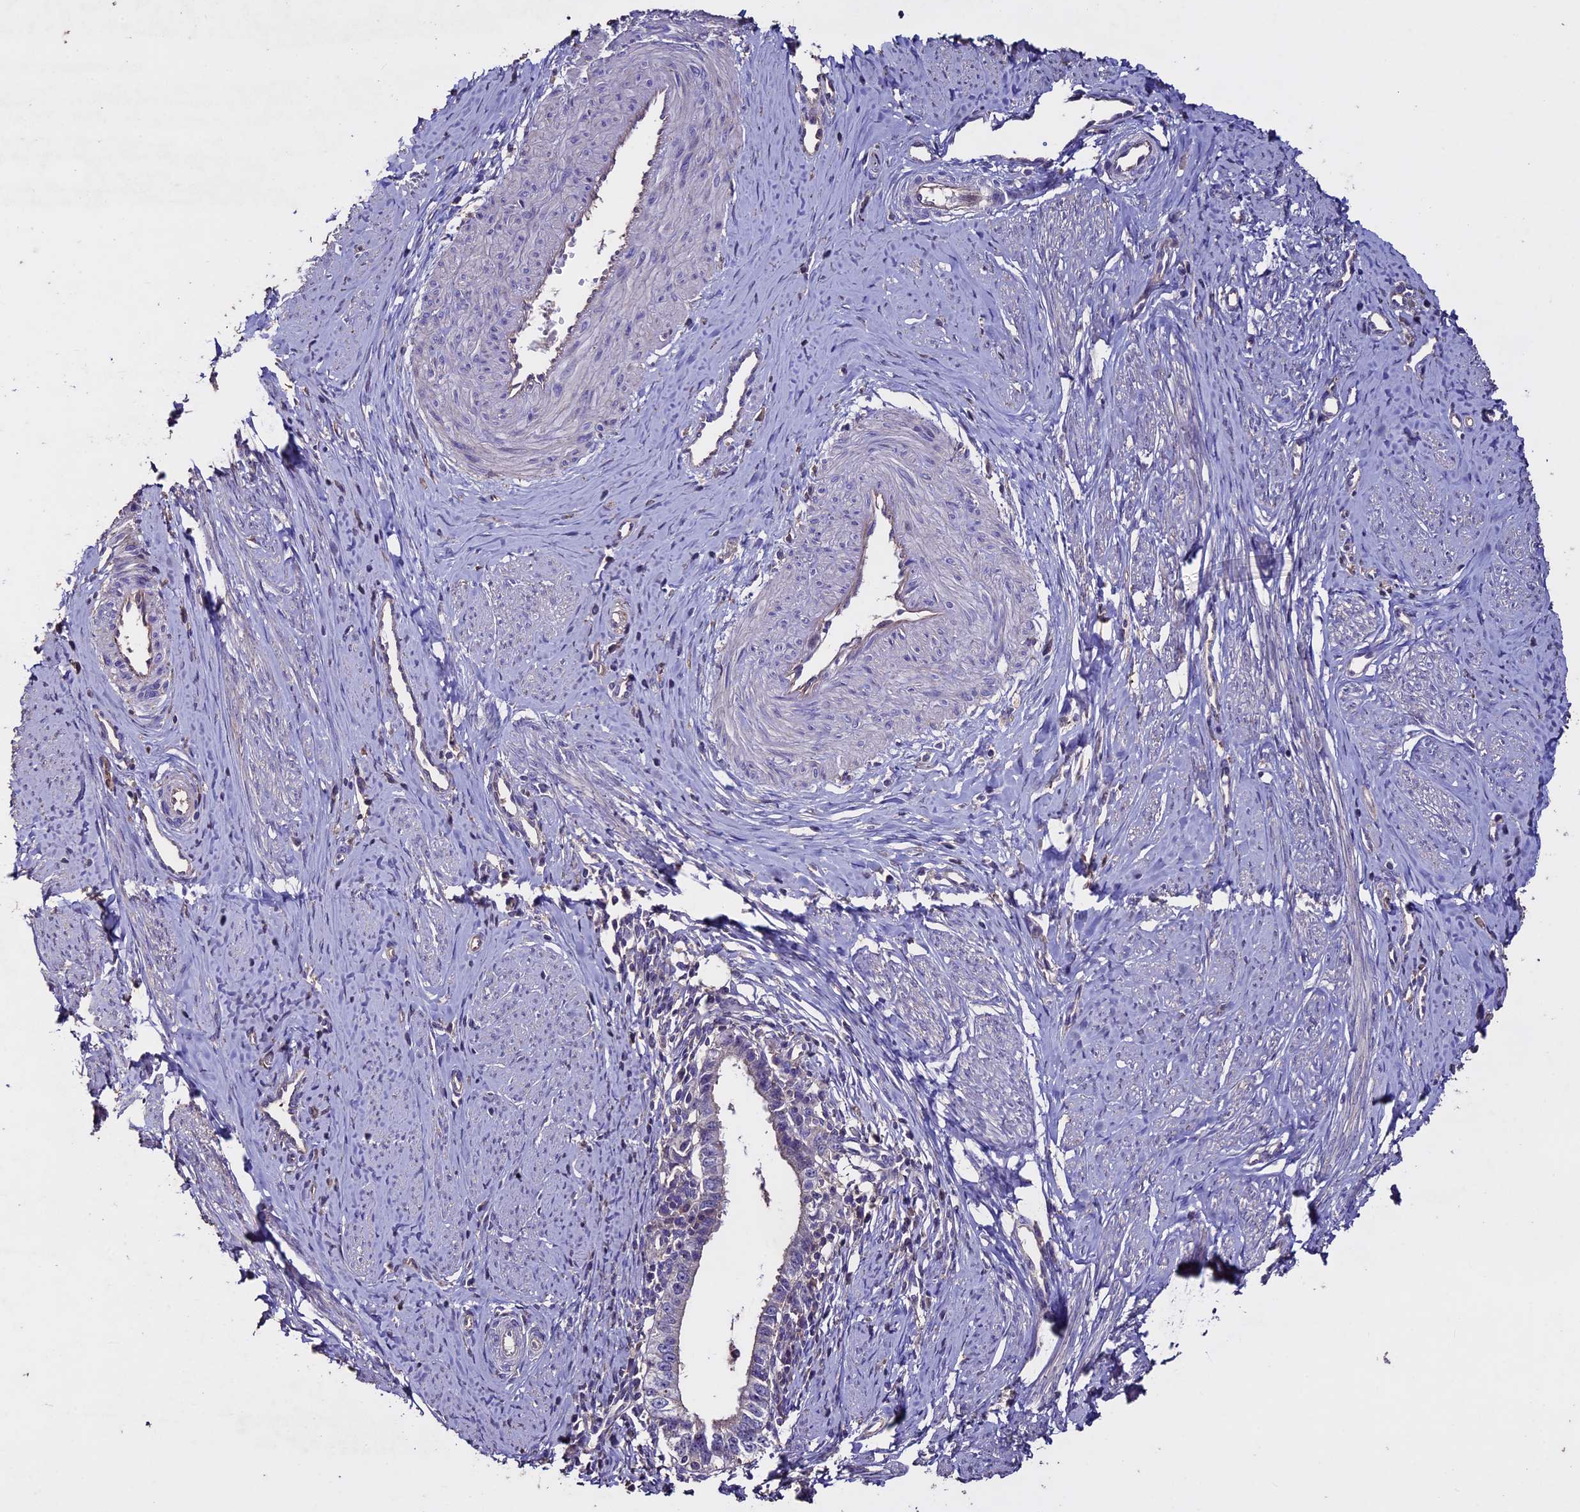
{"staining": {"intensity": "negative", "quantity": "none", "location": "none"}, "tissue": "cervical cancer", "cell_type": "Tumor cells", "image_type": "cancer", "snomed": [{"axis": "morphology", "description": "Adenocarcinoma, NOS"}, {"axis": "topography", "description": "Cervix"}], "caption": "Immunohistochemistry (IHC) photomicrograph of human cervical cancer stained for a protein (brown), which displays no expression in tumor cells.", "gene": "USB1", "patient": {"sex": "female", "age": 36}}